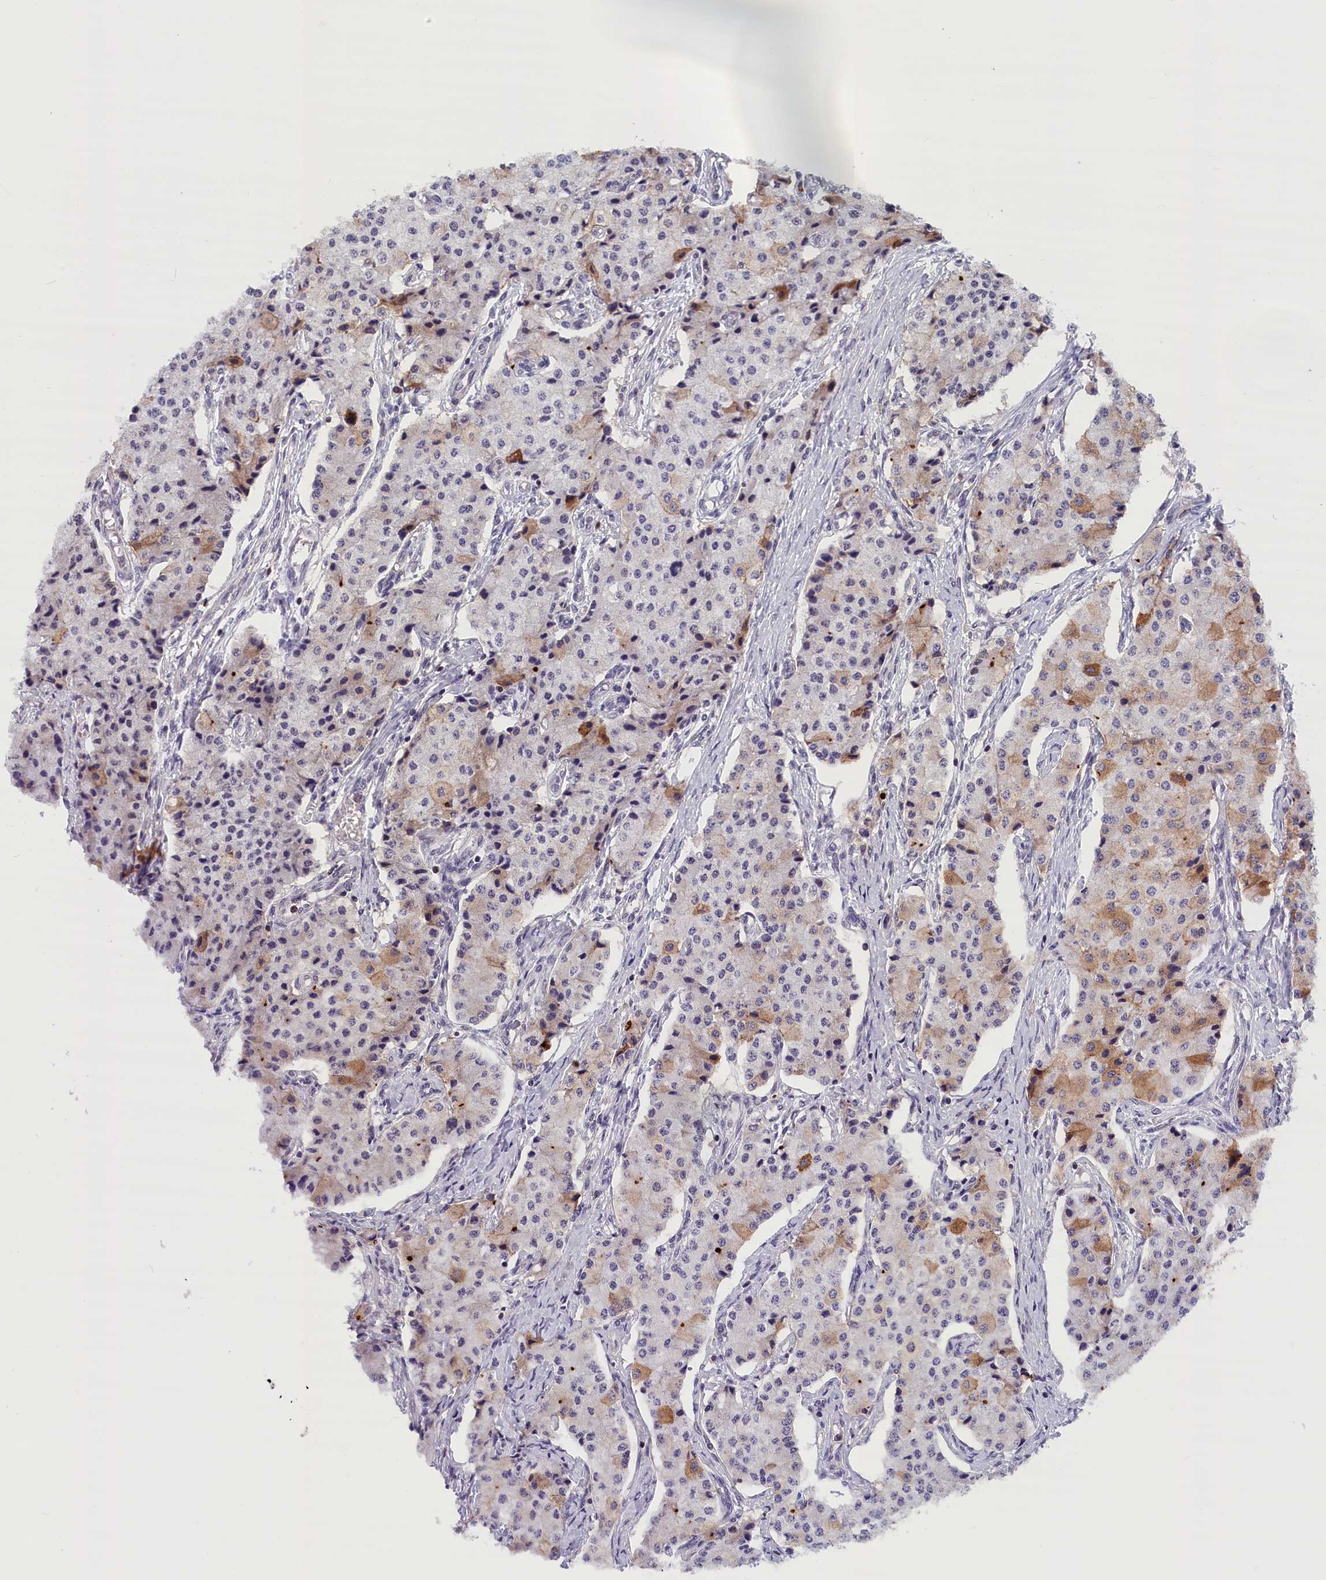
{"staining": {"intensity": "moderate", "quantity": "<25%", "location": "cytoplasmic/membranous"}, "tissue": "carcinoid", "cell_type": "Tumor cells", "image_type": "cancer", "snomed": [{"axis": "morphology", "description": "Carcinoid, malignant, NOS"}, {"axis": "topography", "description": "Colon"}], "caption": "The image exhibits staining of carcinoid, revealing moderate cytoplasmic/membranous protein positivity (brown color) within tumor cells.", "gene": "KCNK6", "patient": {"sex": "female", "age": 52}}